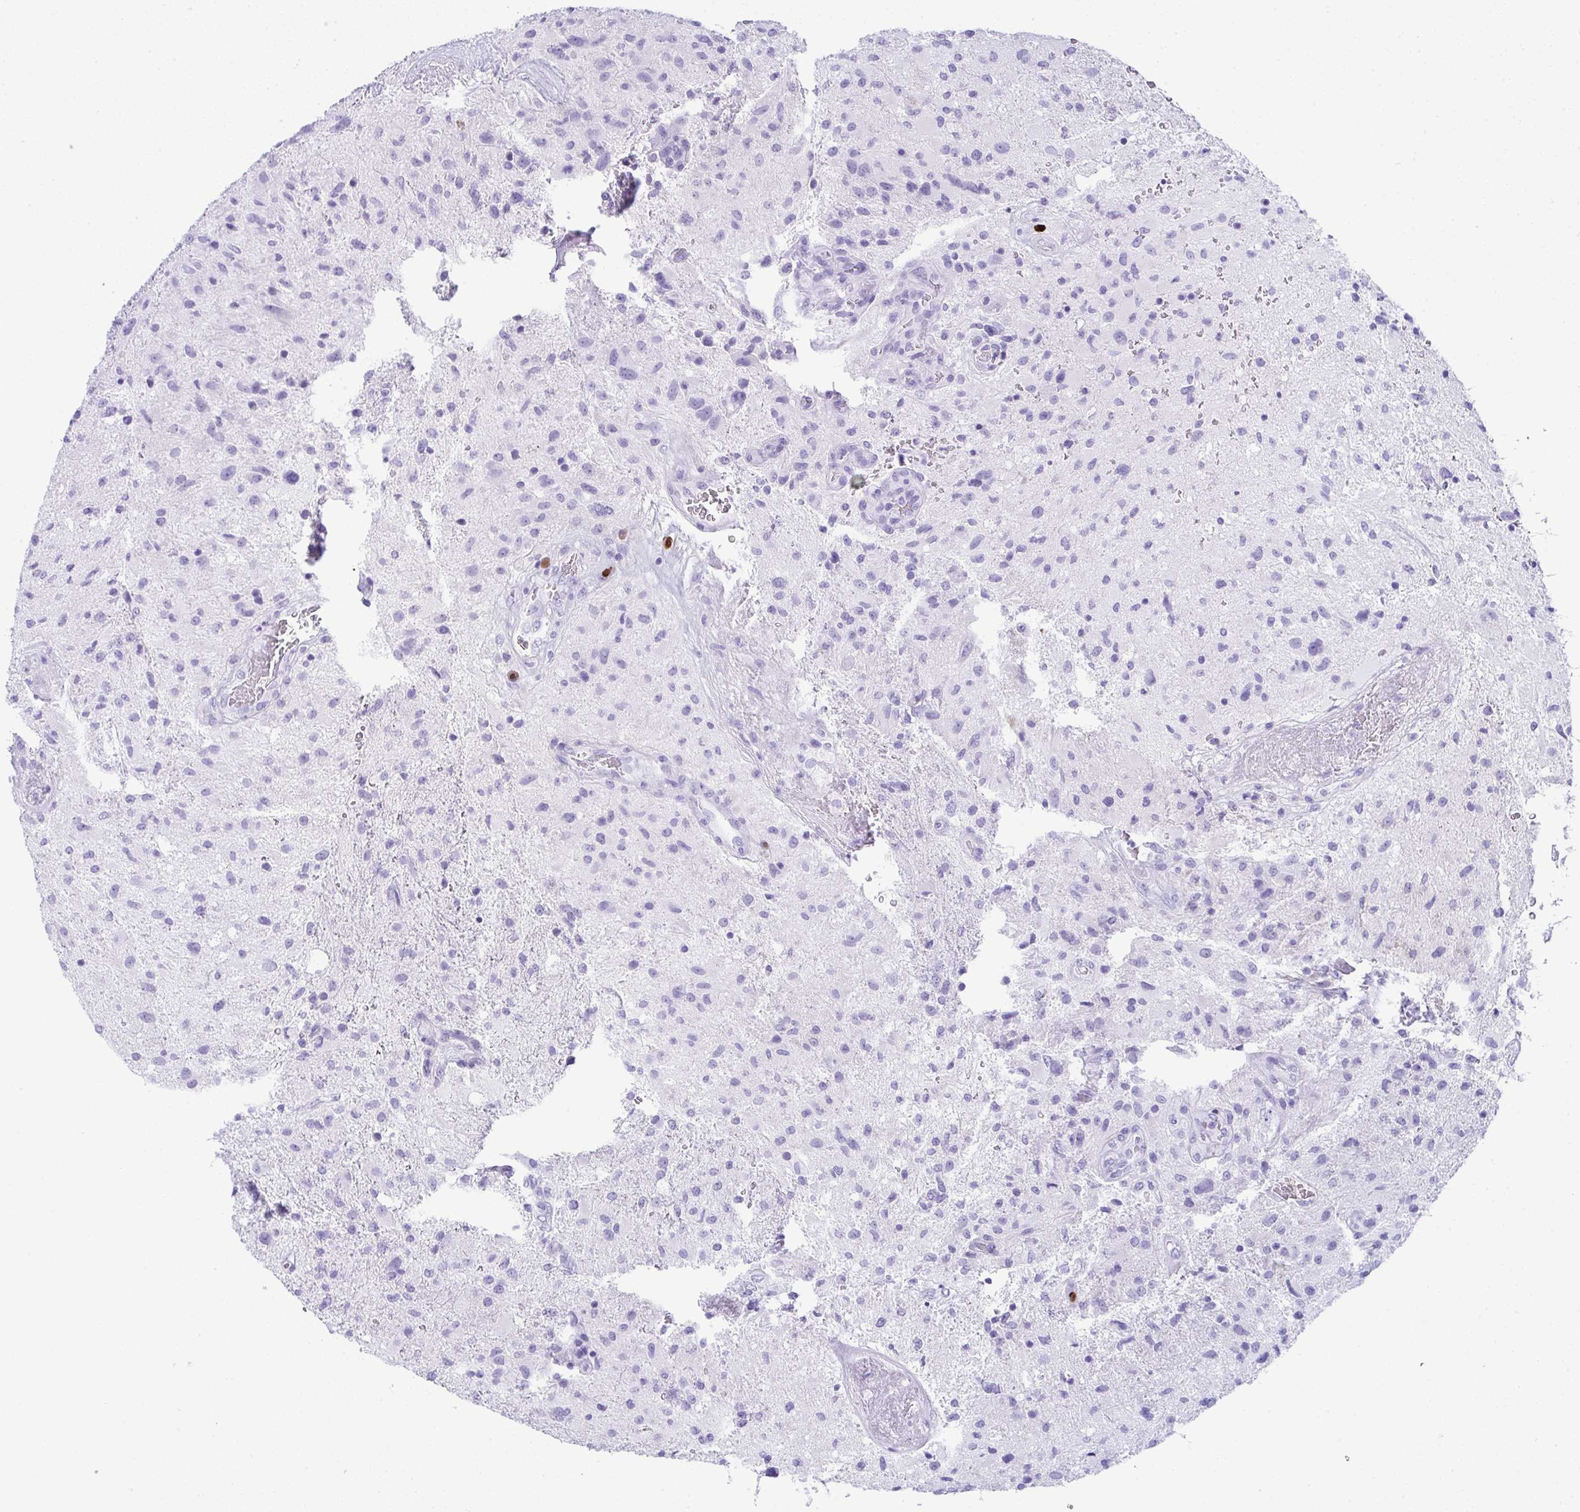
{"staining": {"intensity": "negative", "quantity": "none", "location": "none"}, "tissue": "glioma", "cell_type": "Tumor cells", "image_type": "cancer", "snomed": [{"axis": "morphology", "description": "Glioma, malignant, High grade"}, {"axis": "topography", "description": "Brain"}], "caption": "DAB (3,3'-diaminobenzidine) immunohistochemical staining of human glioma displays no significant staining in tumor cells. (Stains: DAB immunohistochemistry with hematoxylin counter stain, Microscopy: brightfield microscopy at high magnification).", "gene": "JCHAIN", "patient": {"sex": "male", "age": 53}}